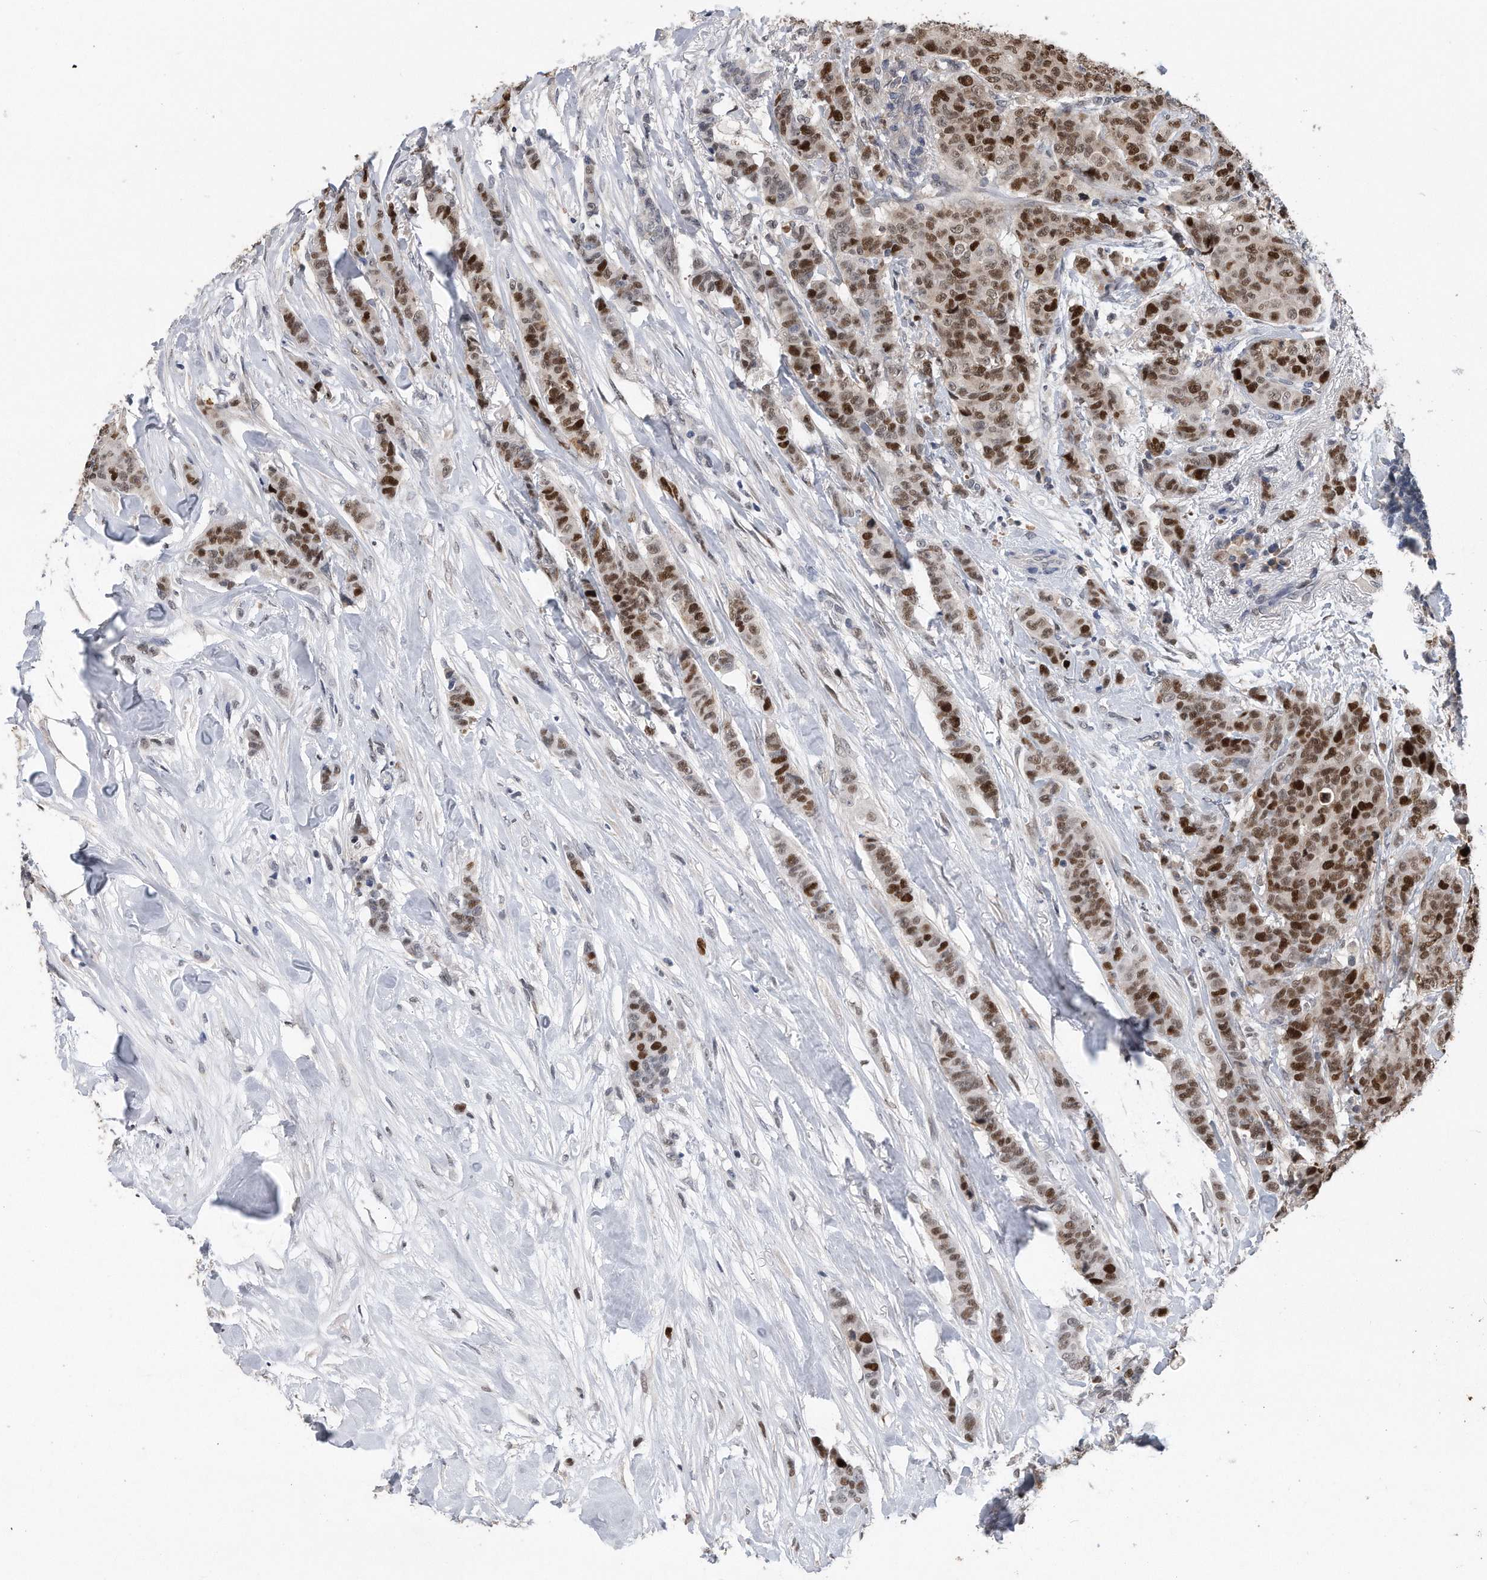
{"staining": {"intensity": "strong", "quantity": "25%-75%", "location": "nuclear"}, "tissue": "breast cancer", "cell_type": "Tumor cells", "image_type": "cancer", "snomed": [{"axis": "morphology", "description": "Duct carcinoma"}, {"axis": "topography", "description": "Breast"}], "caption": "A high amount of strong nuclear expression is appreciated in approximately 25%-75% of tumor cells in infiltrating ductal carcinoma (breast) tissue.", "gene": "PCNA", "patient": {"sex": "female", "age": 40}}